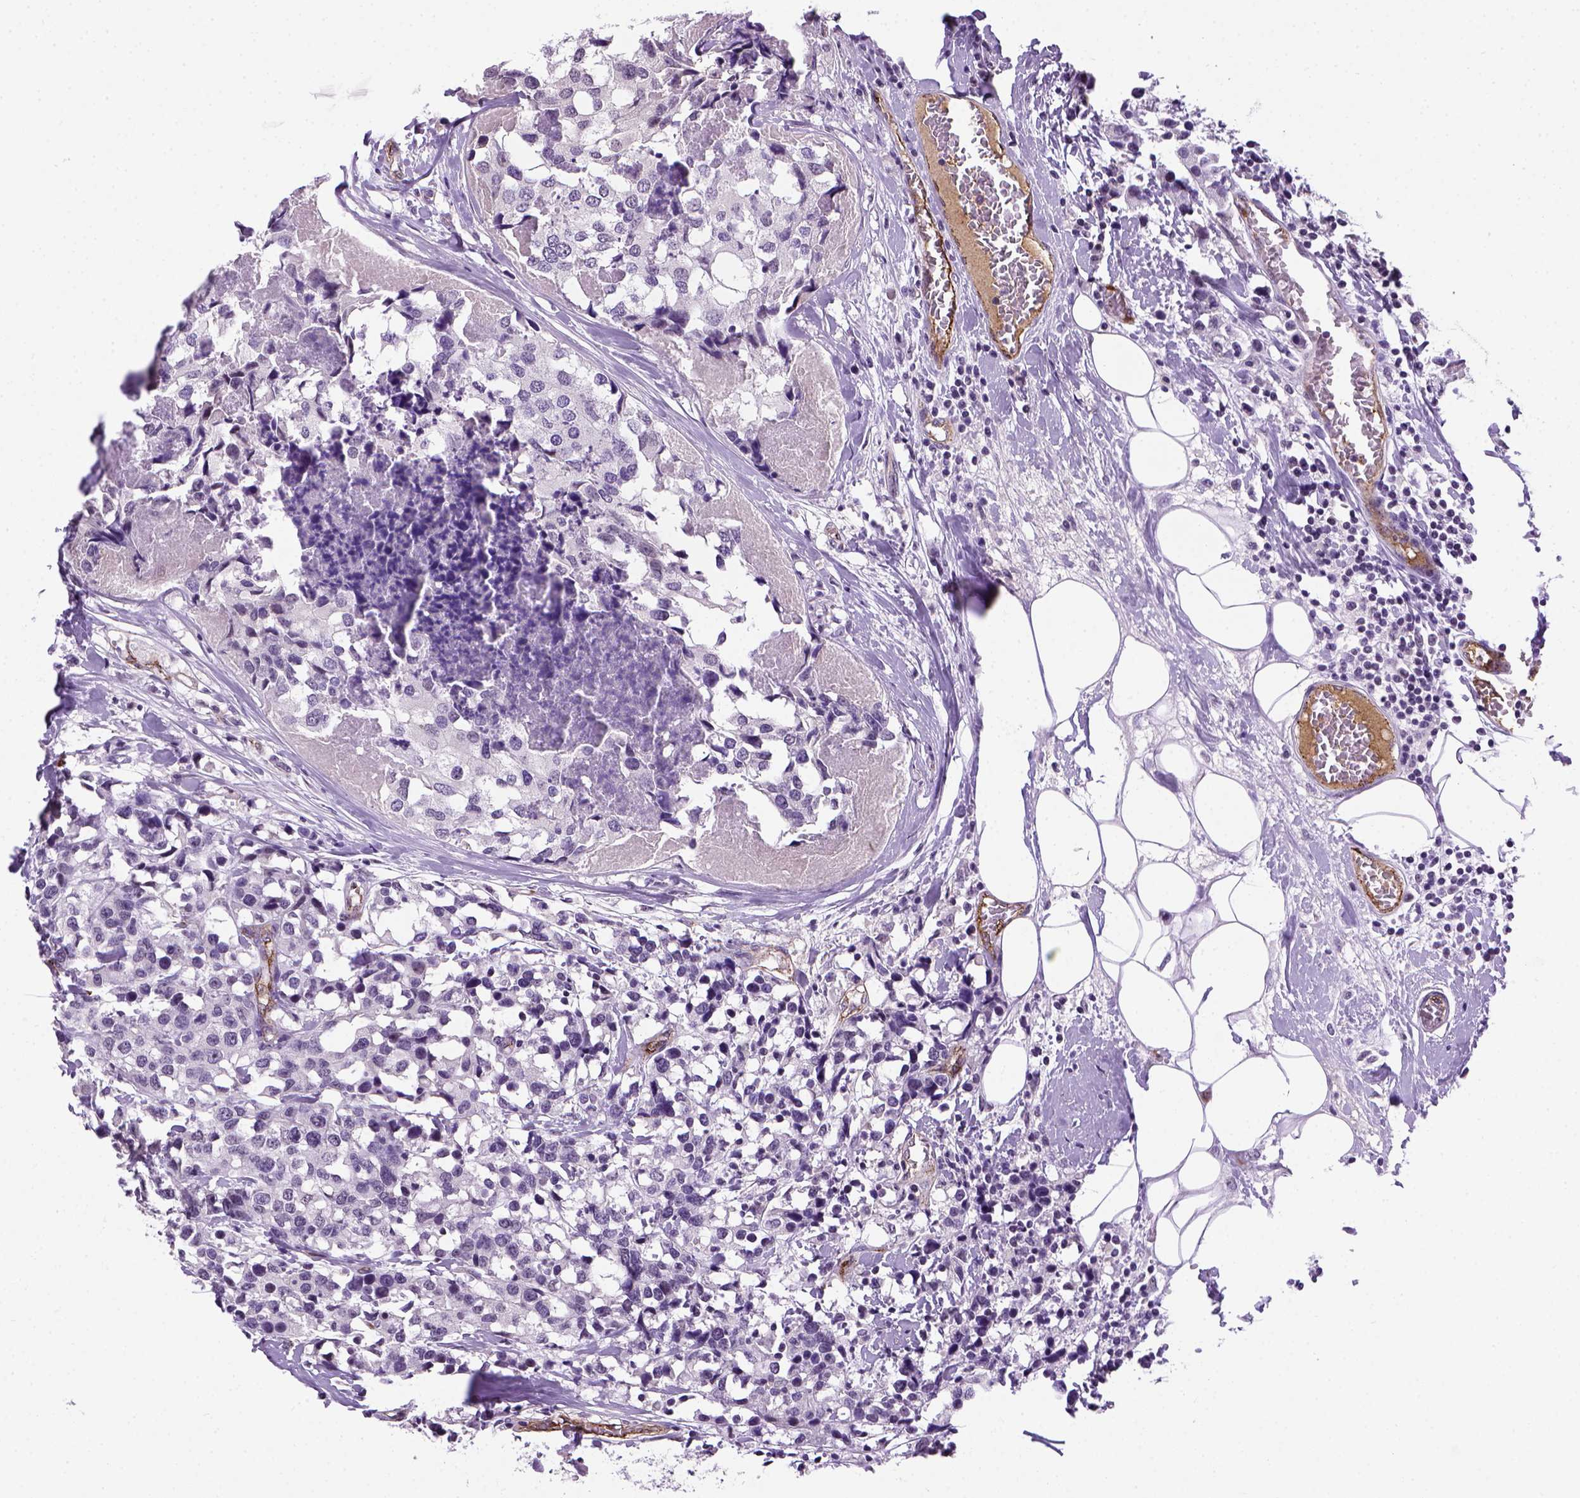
{"staining": {"intensity": "negative", "quantity": "none", "location": "none"}, "tissue": "breast cancer", "cell_type": "Tumor cells", "image_type": "cancer", "snomed": [{"axis": "morphology", "description": "Lobular carcinoma"}, {"axis": "topography", "description": "Breast"}], "caption": "Protein analysis of lobular carcinoma (breast) reveals no significant positivity in tumor cells.", "gene": "VWF", "patient": {"sex": "female", "age": 59}}